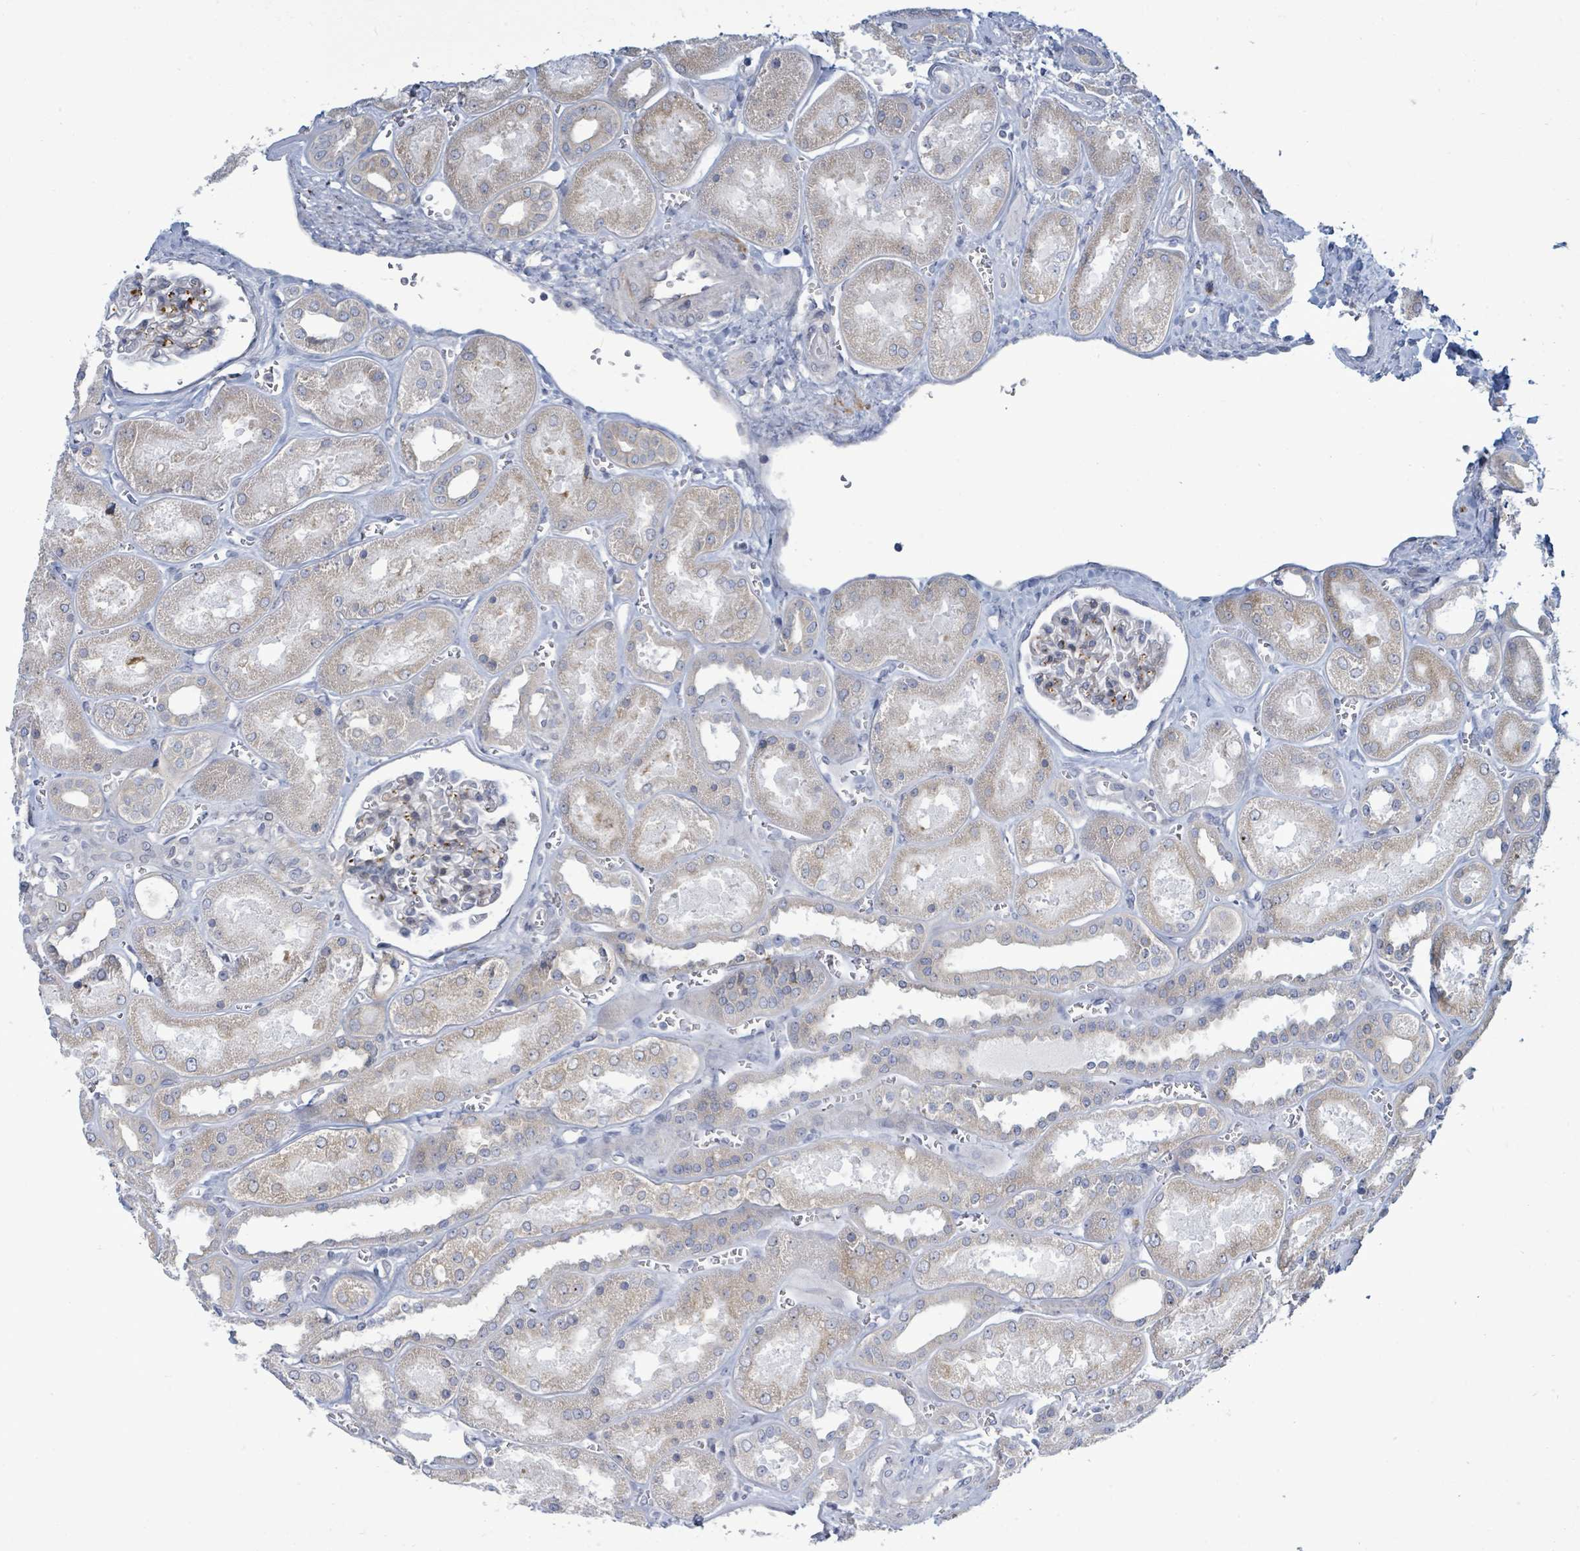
{"staining": {"intensity": "moderate", "quantity": "<25%", "location": "cytoplasmic/membranous"}, "tissue": "kidney", "cell_type": "Cells in glomeruli", "image_type": "normal", "snomed": [{"axis": "morphology", "description": "Normal tissue, NOS"}, {"axis": "morphology", "description": "Adenocarcinoma, NOS"}, {"axis": "topography", "description": "Kidney"}], "caption": "The histopathology image shows staining of normal kidney, revealing moderate cytoplasmic/membranous protein positivity (brown color) within cells in glomeruli. (Brightfield microscopy of DAB IHC at high magnification).", "gene": "SIRPB1", "patient": {"sex": "female", "age": 68}}